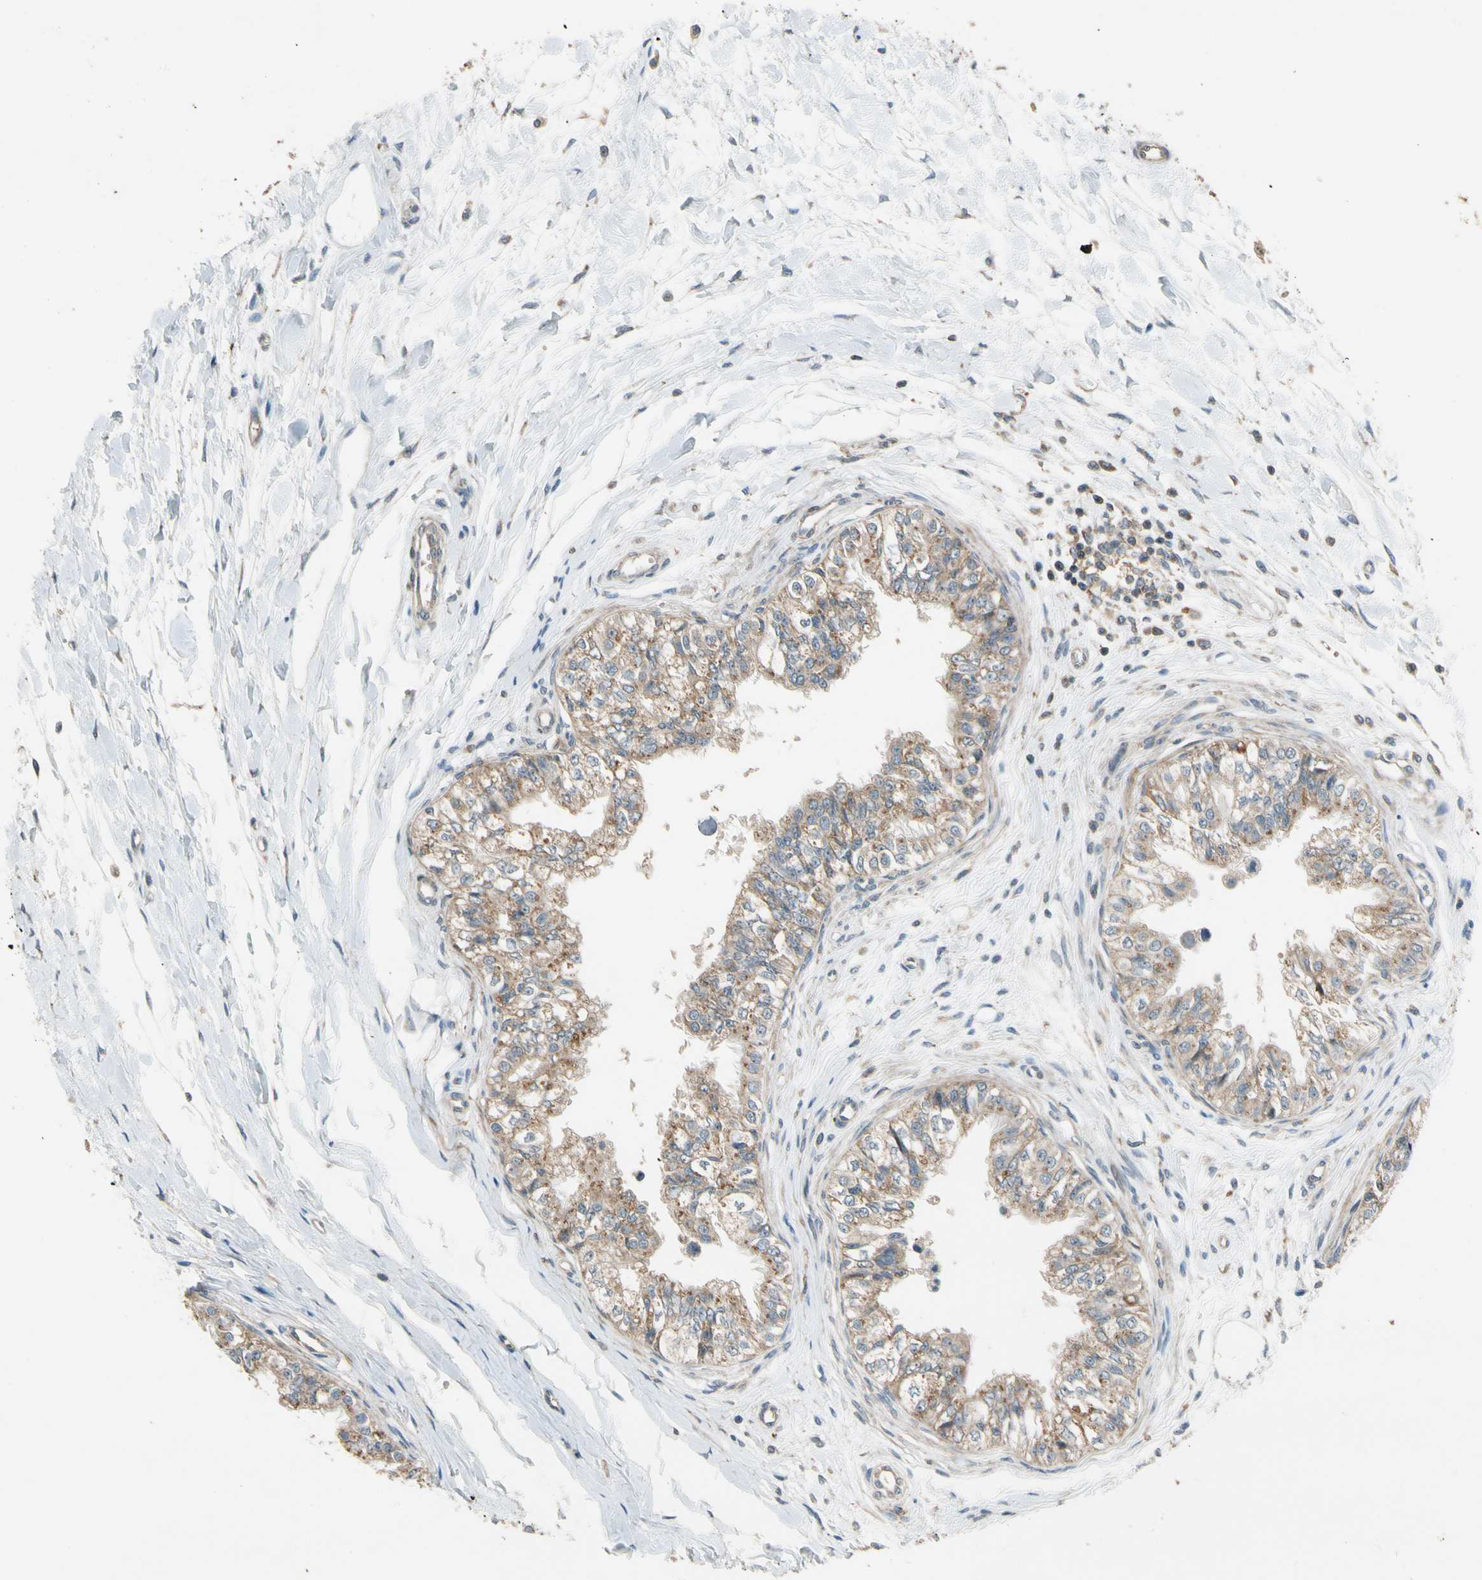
{"staining": {"intensity": "moderate", "quantity": ">75%", "location": "cytoplasmic/membranous"}, "tissue": "epididymis", "cell_type": "Glandular cells", "image_type": "normal", "snomed": [{"axis": "morphology", "description": "Normal tissue, NOS"}, {"axis": "morphology", "description": "Adenocarcinoma, metastatic, NOS"}, {"axis": "topography", "description": "Testis"}, {"axis": "topography", "description": "Epididymis"}], "caption": "The image exhibits immunohistochemical staining of benign epididymis. There is moderate cytoplasmic/membranous expression is appreciated in approximately >75% of glandular cells. Immunohistochemistry stains the protein in brown and the nuclei are stained blue.", "gene": "MST1R", "patient": {"sex": "male", "age": 26}}